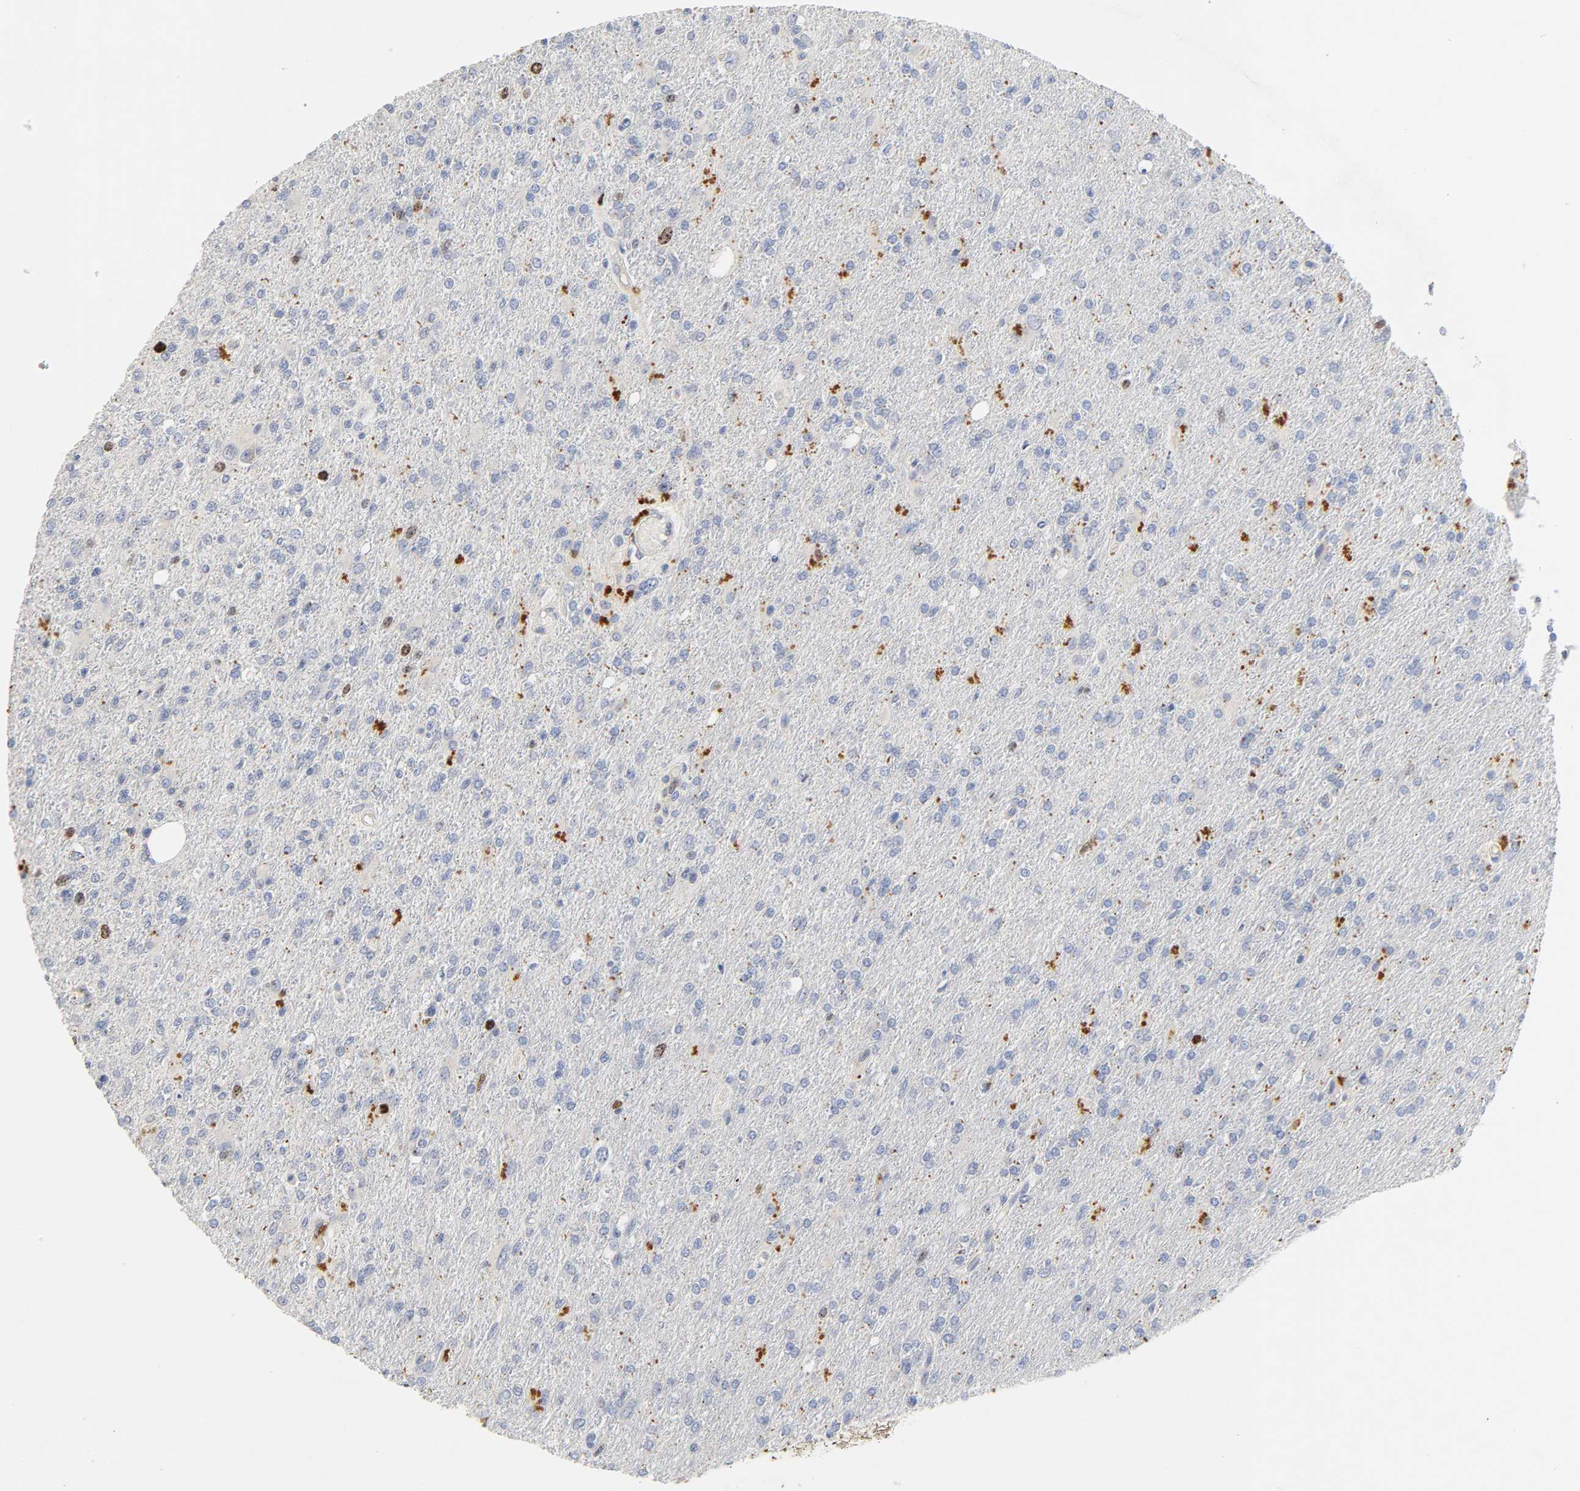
{"staining": {"intensity": "negative", "quantity": "none", "location": "none"}, "tissue": "glioma", "cell_type": "Tumor cells", "image_type": "cancer", "snomed": [{"axis": "morphology", "description": "Glioma, malignant, High grade"}, {"axis": "topography", "description": "Cerebral cortex"}], "caption": "Immunohistochemistry (IHC) photomicrograph of glioma stained for a protein (brown), which displays no expression in tumor cells. The staining was performed using DAB to visualize the protein expression in brown, while the nuclei were stained in blue with hematoxylin (Magnification: 20x).", "gene": "BIRC5", "patient": {"sex": "male", "age": 76}}